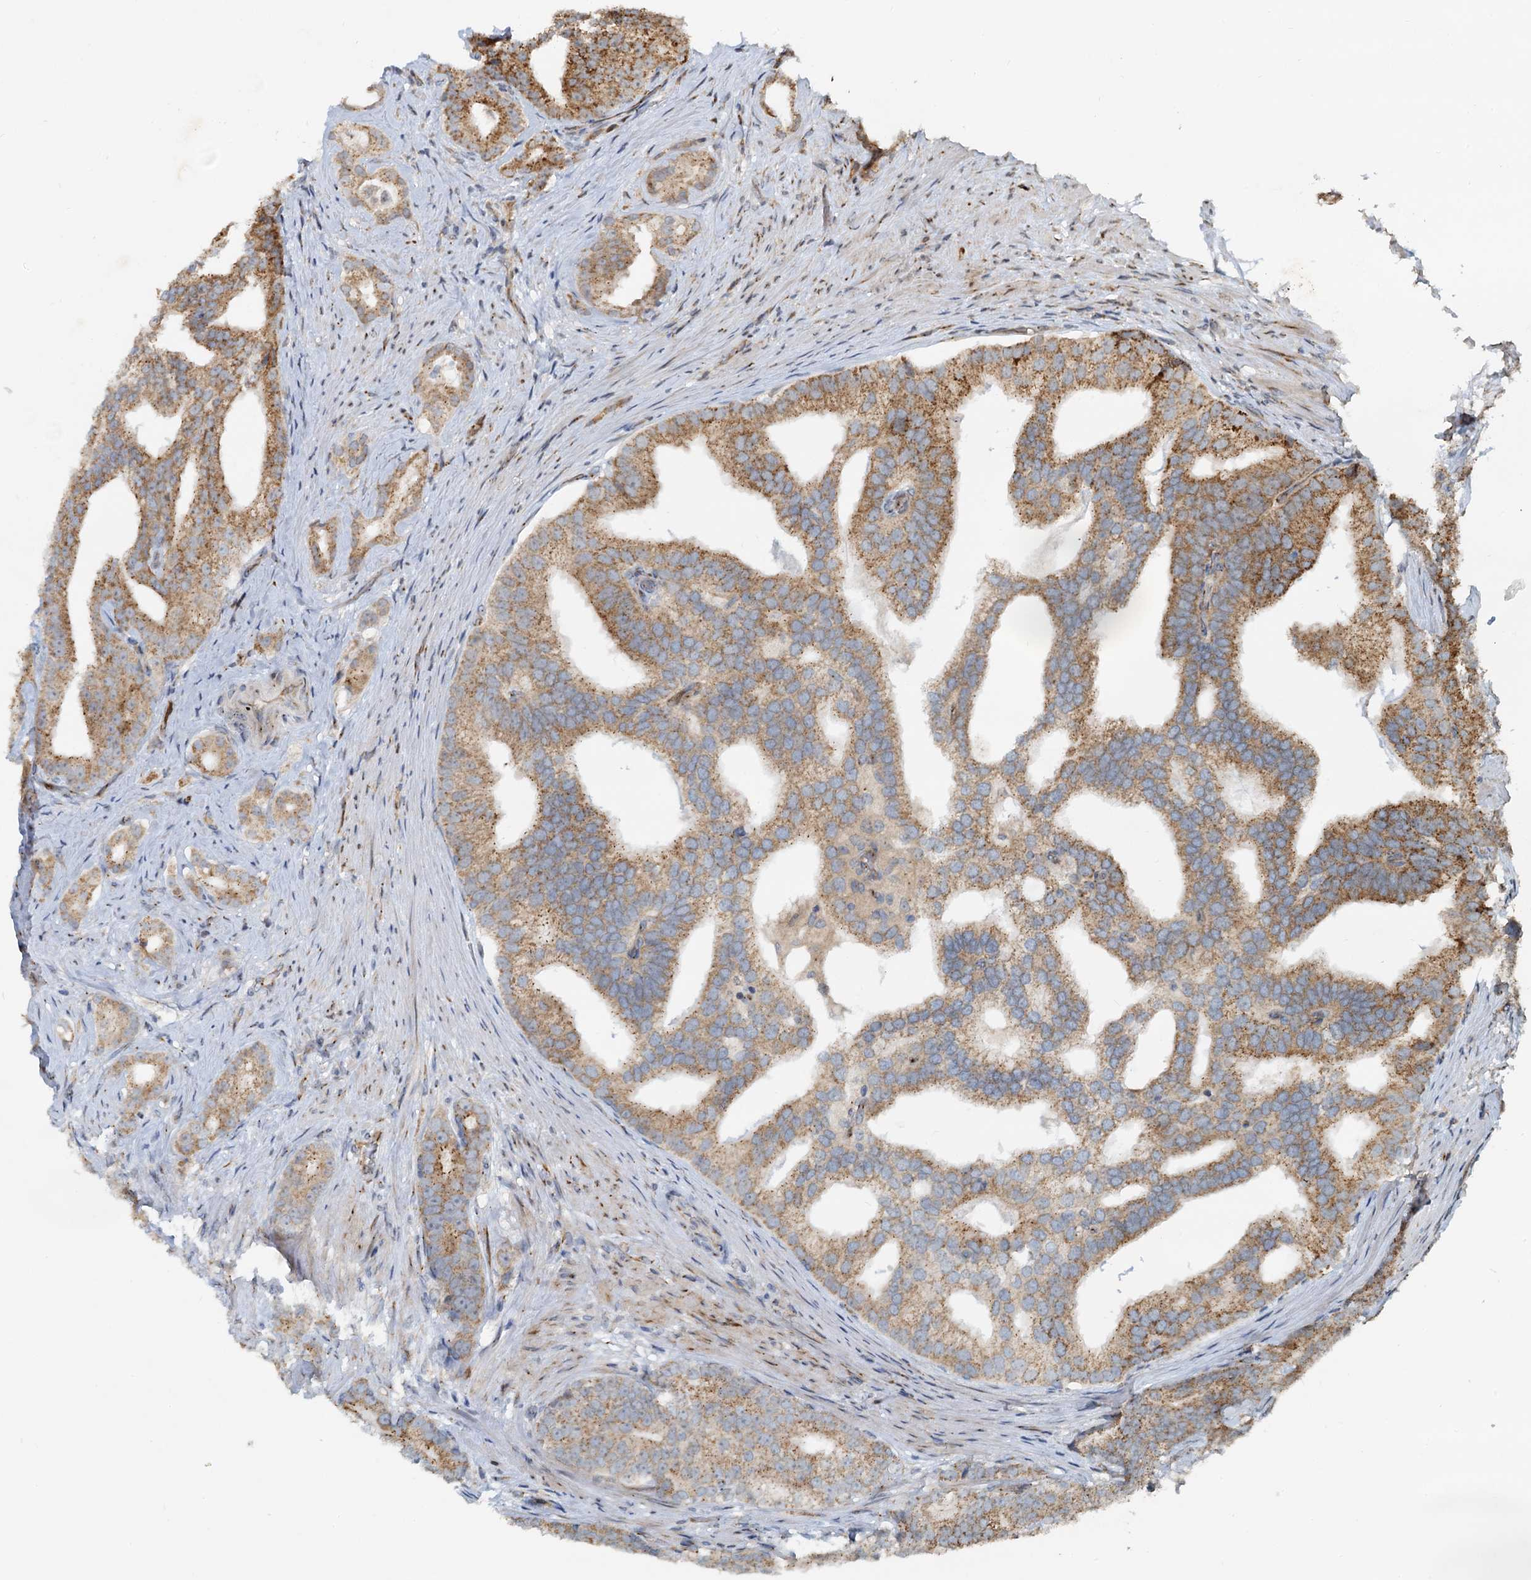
{"staining": {"intensity": "moderate", "quantity": ">75%", "location": "cytoplasmic/membranous"}, "tissue": "prostate cancer", "cell_type": "Tumor cells", "image_type": "cancer", "snomed": [{"axis": "morphology", "description": "Adenocarcinoma, Low grade"}, {"axis": "topography", "description": "Prostate"}], "caption": "Prostate cancer stained with a protein marker exhibits moderate staining in tumor cells.", "gene": "CEP68", "patient": {"sex": "male", "age": 71}}